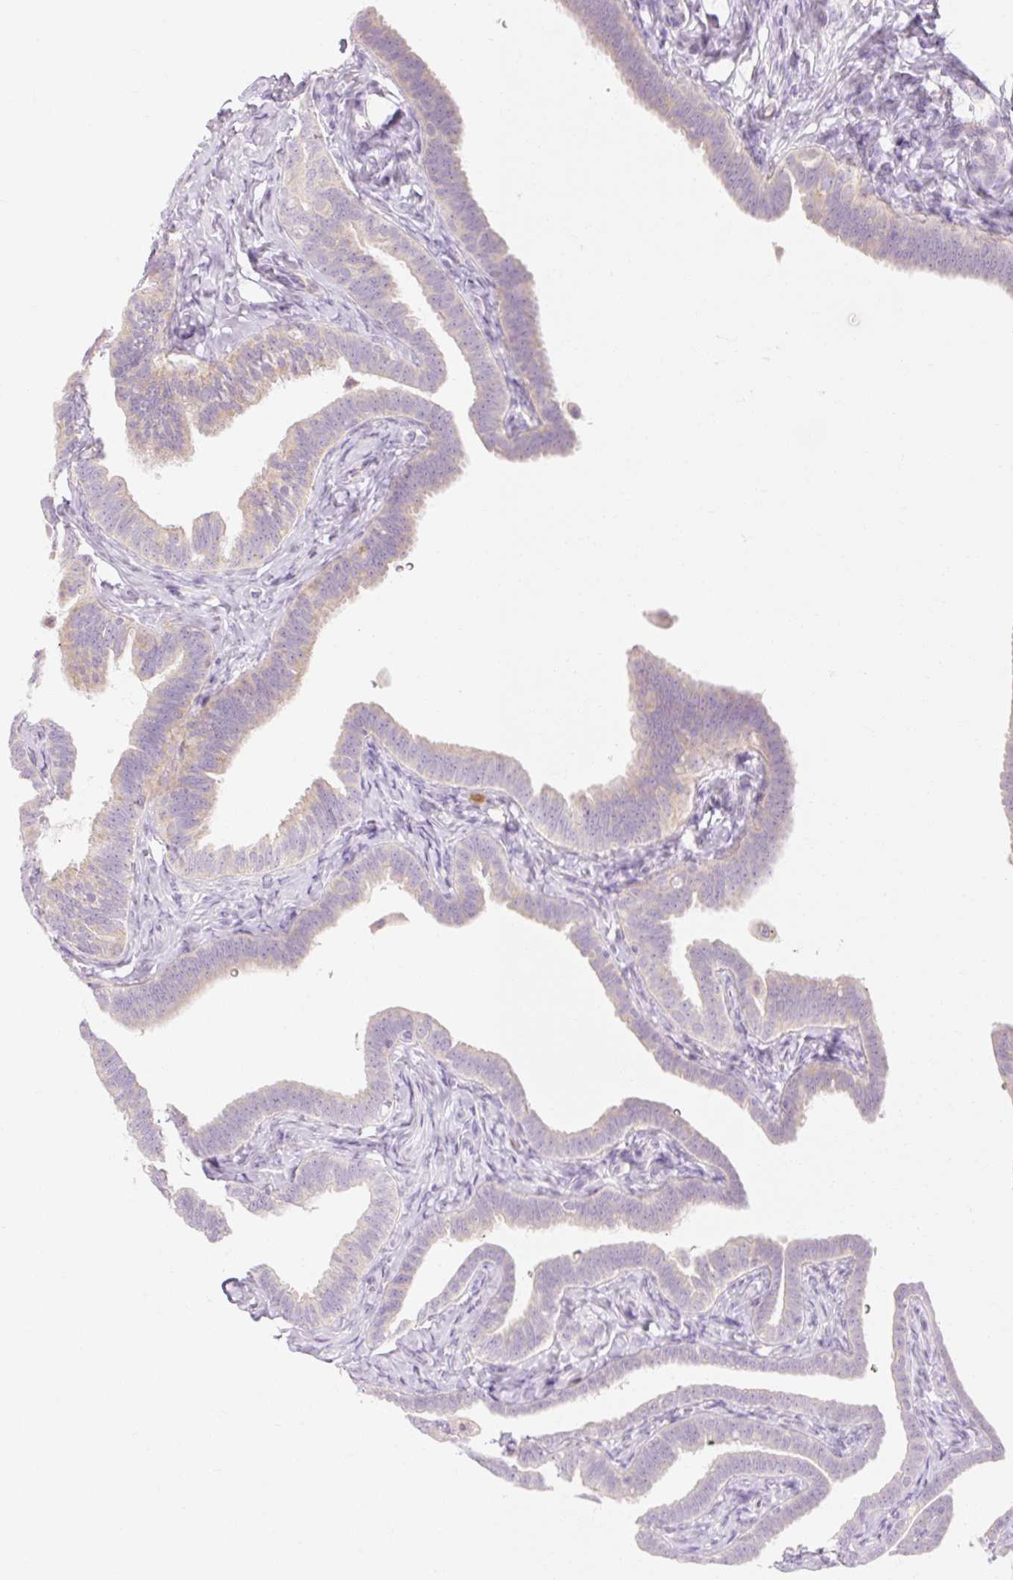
{"staining": {"intensity": "weak", "quantity": "25%-75%", "location": "cytoplasmic/membranous"}, "tissue": "fallopian tube", "cell_type": "Glandular cells", "image_type": "normal", "snomed": [{"axis": "morphology", "description": "Normal tissue, NOS"}, {"axis": "topography", "description": "Fallopian tube"}], "caption": "Protein expression analysis of benign fallopian tube displays weak cytoplasmic/membranous expression in approximately 25%-75% of glandular cells.", "gene": "MYO1D", "patient": {"sex": "female", "age": 69}}